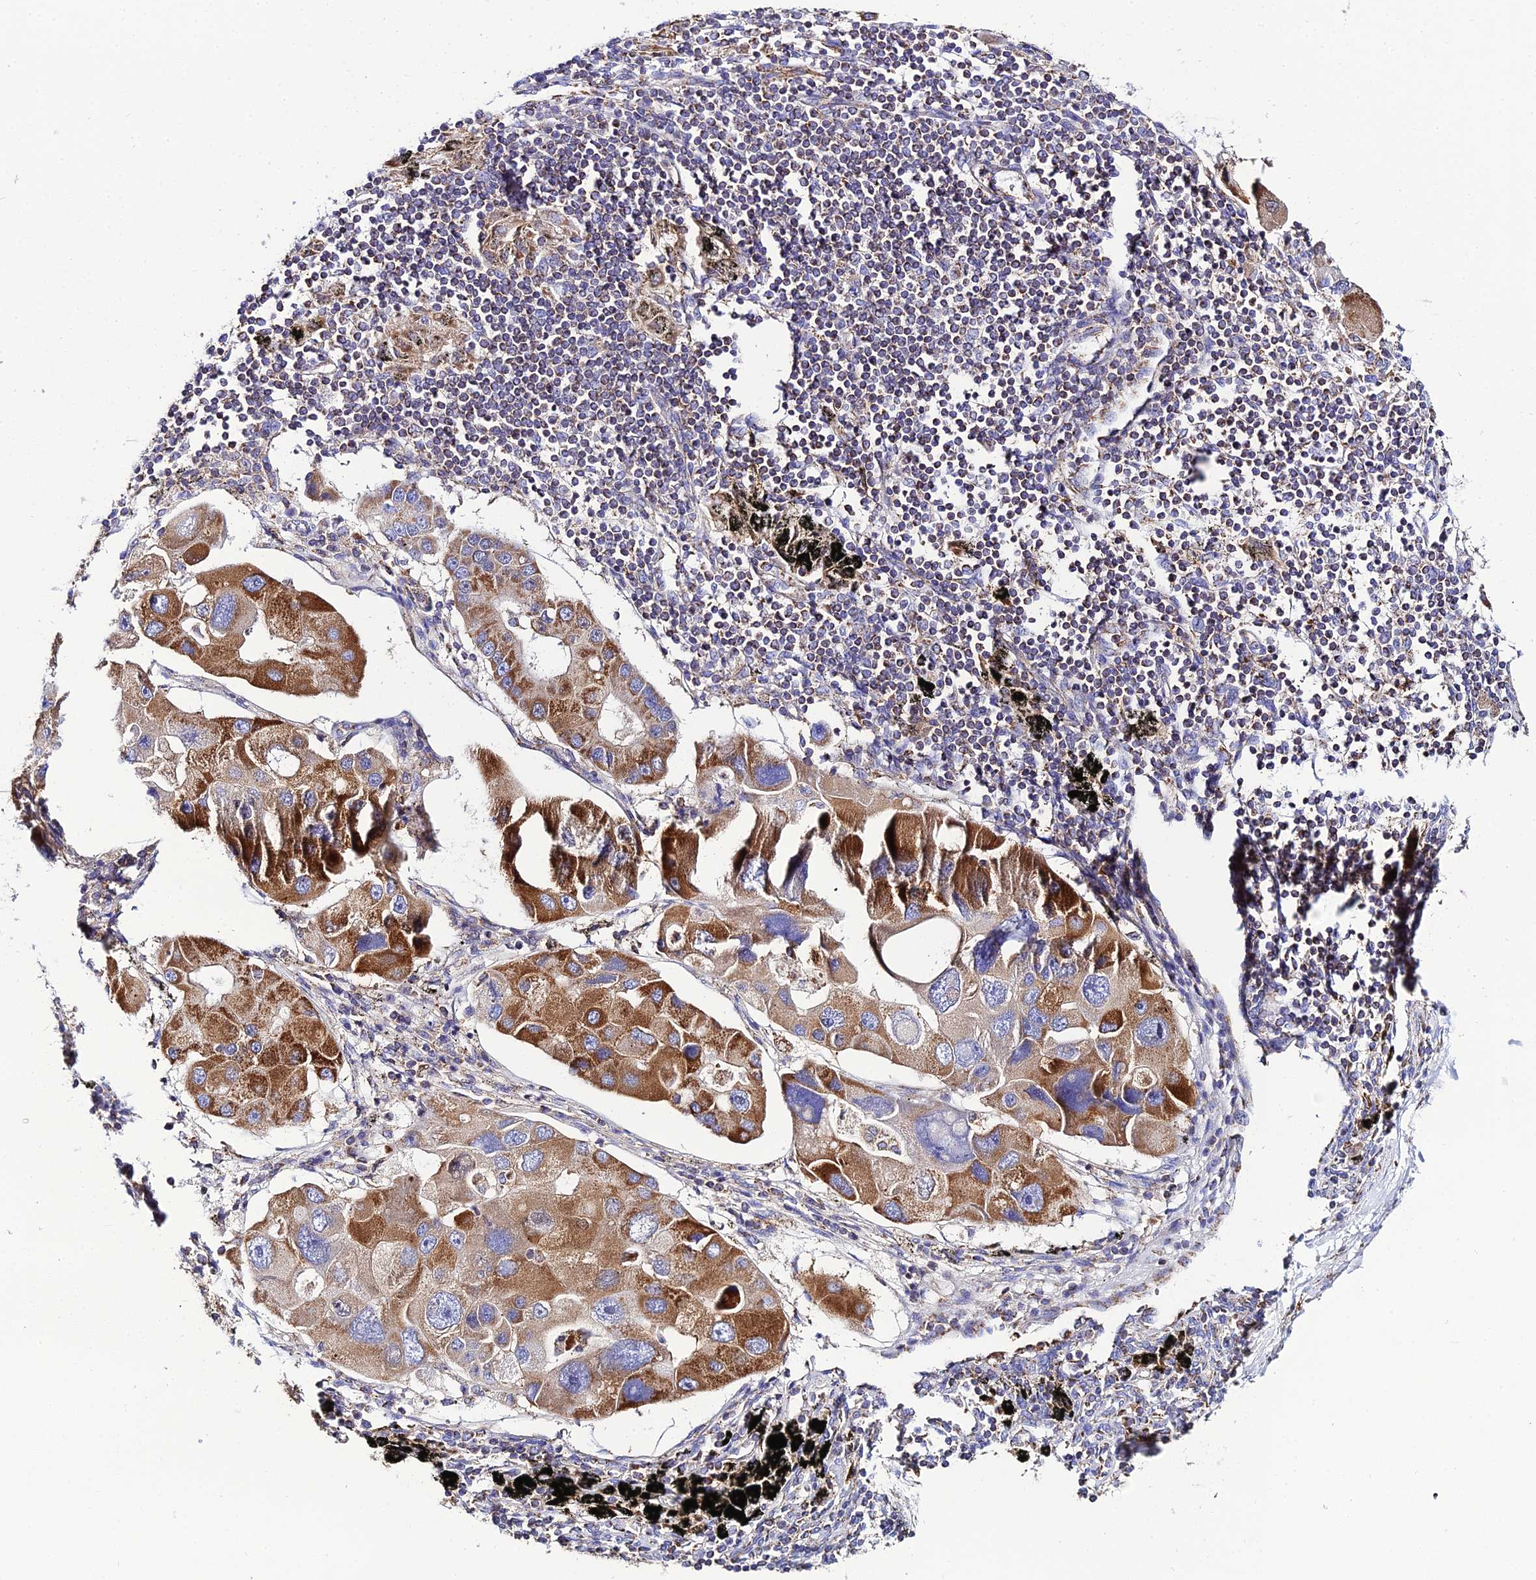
{"staining": {"intensity": "moderate", "quantity": ">75%", "location": "cytoplasmic/membranous"}, "tissue": "lung cancer", "cell_type": "Tumor cells", "image_type": "cancer", "snomed": [{"axis": "morphology", "description": "Adenocarcinoma, NOS"}, {"axis": "topography", "description": "Lung"}], "caption": "An immunohistochemistry (IHC) histopathology image of tumor tissue is shown. Protein staining in brown labels moderate cytoplasmic/membranous positivity in lung adenocarcinoma within tumor cells.", "gene": "NIPSNAP3A", "patient": {"sex": "female", "age": 54}}